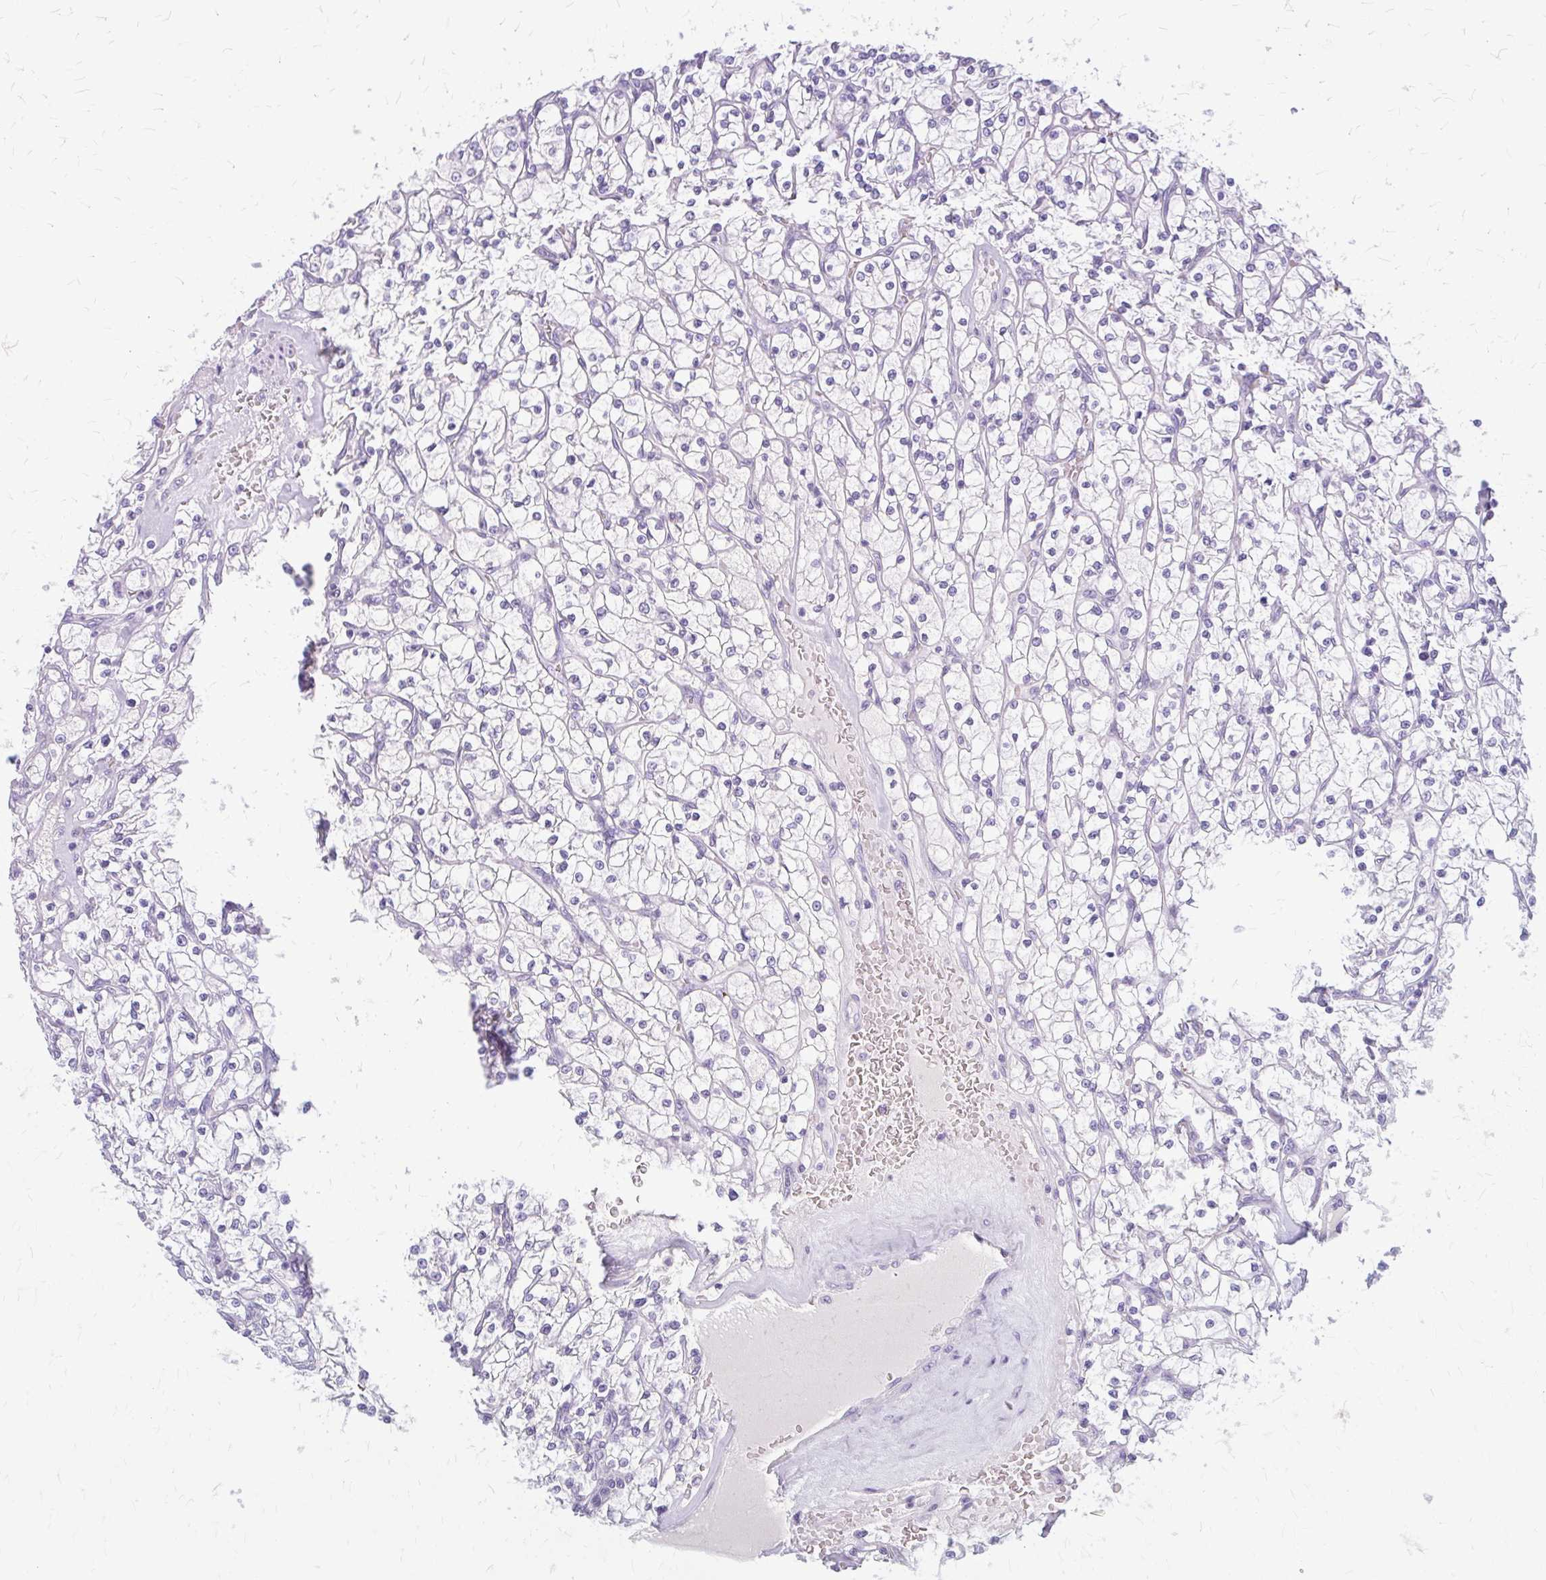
{"staining": {"intensity": "negative", "quantity": "none", "location": "none"}, "tissue": "renal cancer", "cell_type": "Tumor cells", "image_type": "cancer", "snomed": [{"axis": "morphology", "description": "Adenocarcinoma, NOS"}, {"axis": "topography", "description": "Kidney"}], "caption": "A high-resolution photomicrograph shows immunohistochemistry staining of adenocarcinoma (renal), which demonstrates no significant expression in tumor cells.", "gene": "KLHDC7A", "patient": {"sex": "female", "age": 64}}